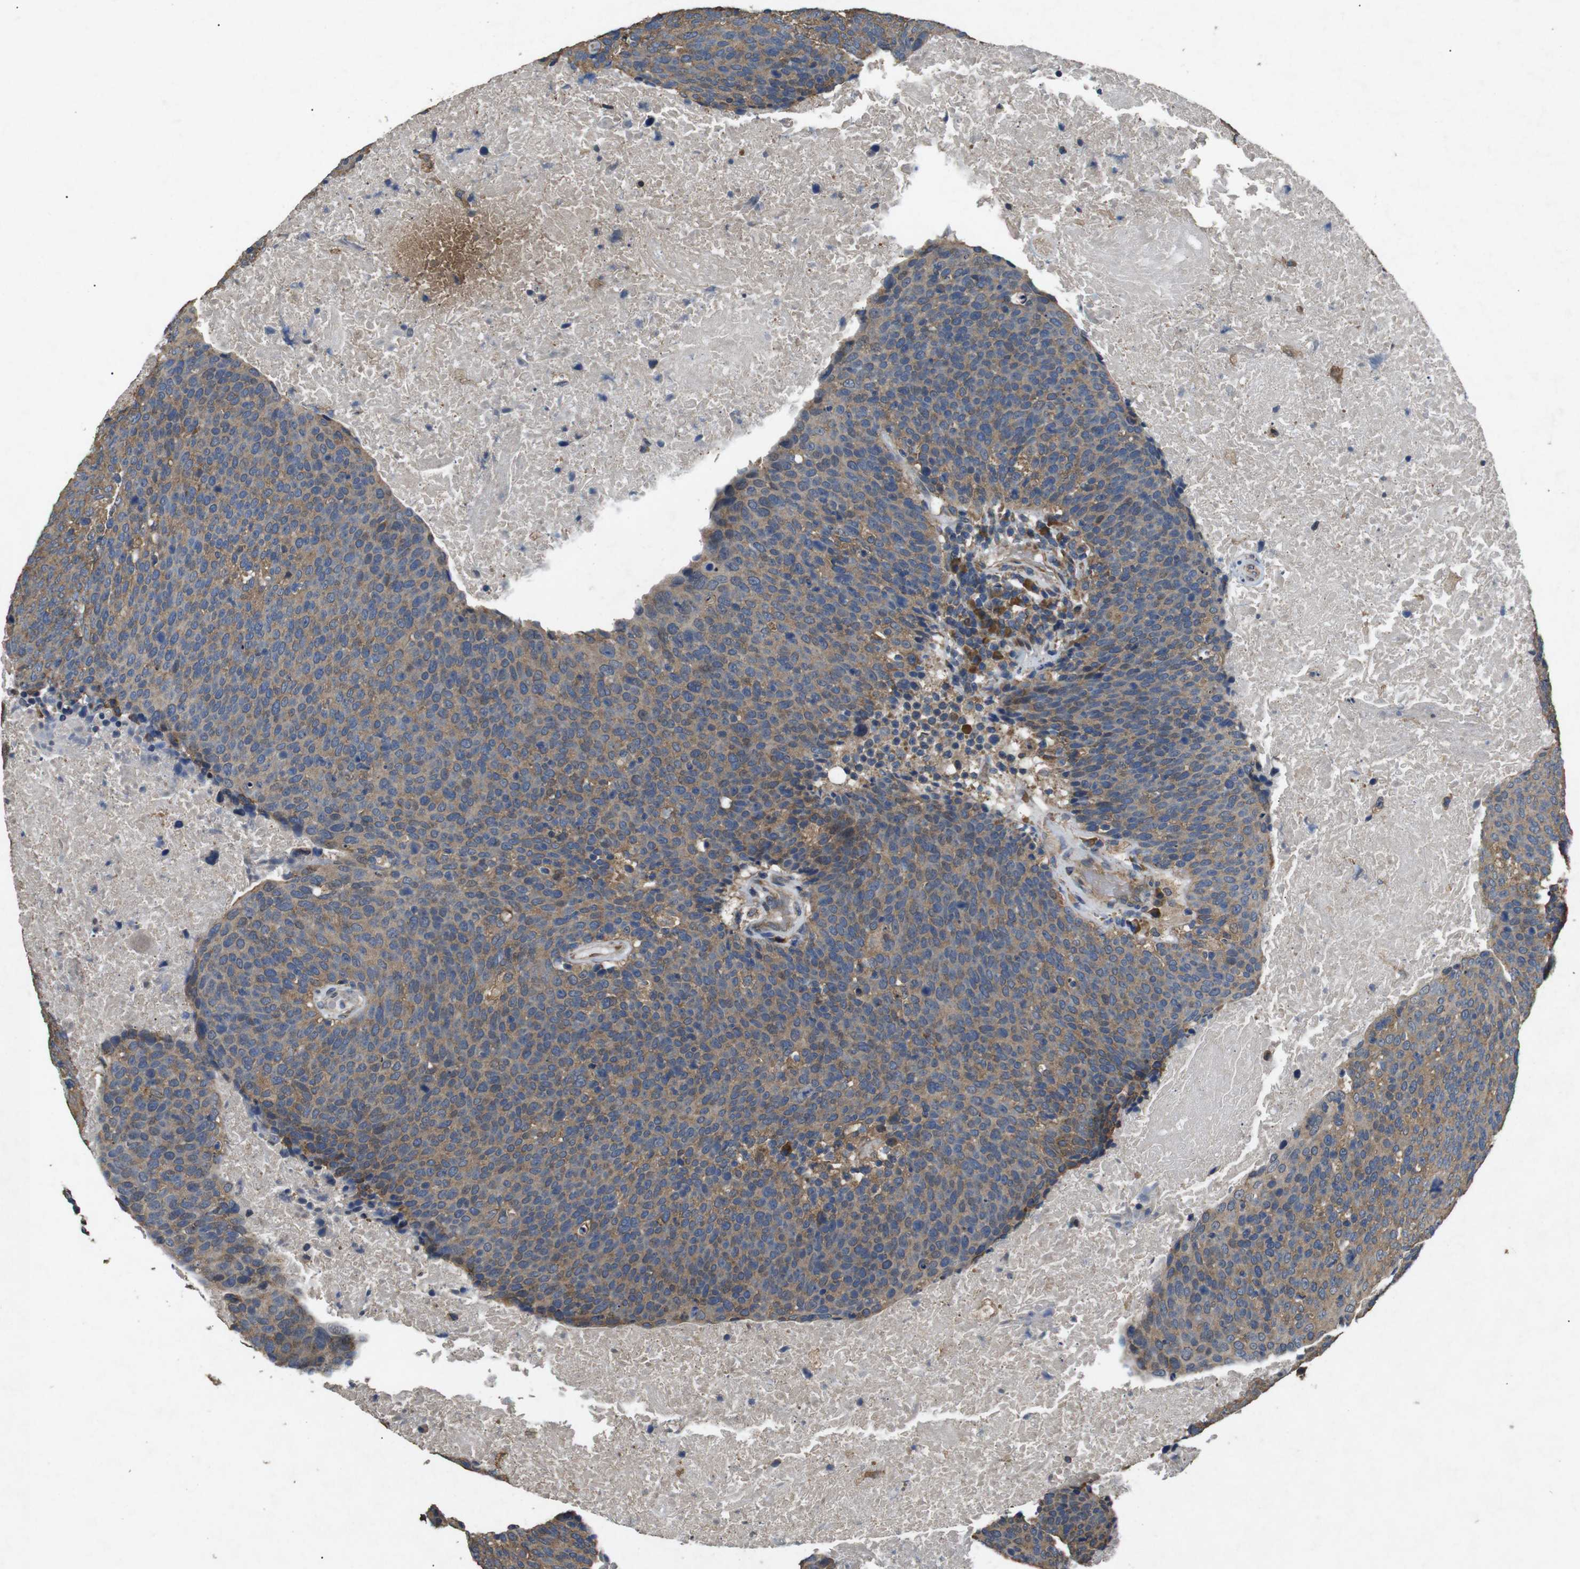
{"staining": {"intensity": "moderate", "quantity": ">75%", "location": "cytoplasmic/membranous"}, "tissue": "head and neck cancer", "cell_type": "Tumor cells", "image_type": "cancer", "snomed": [{"axis": "morphology", "description": "Squamous cell carcinoma, NOS"}, {"axis": "morphology", "description": "Squamous cell carcinoma, metastatic, NOS"}, {"axis": "topography", "description": "Lymph node"}, {"axis": "topography", "description": "Head-Neck"}], "caption": "A brown stain shows moderate cytoplasmic/membranous expression of a protein in human head and neck metastatic squamous cell carcinoma tumor cells.", "gene": "BNIP3", "patient": {"sex": "male", "age": 62}}